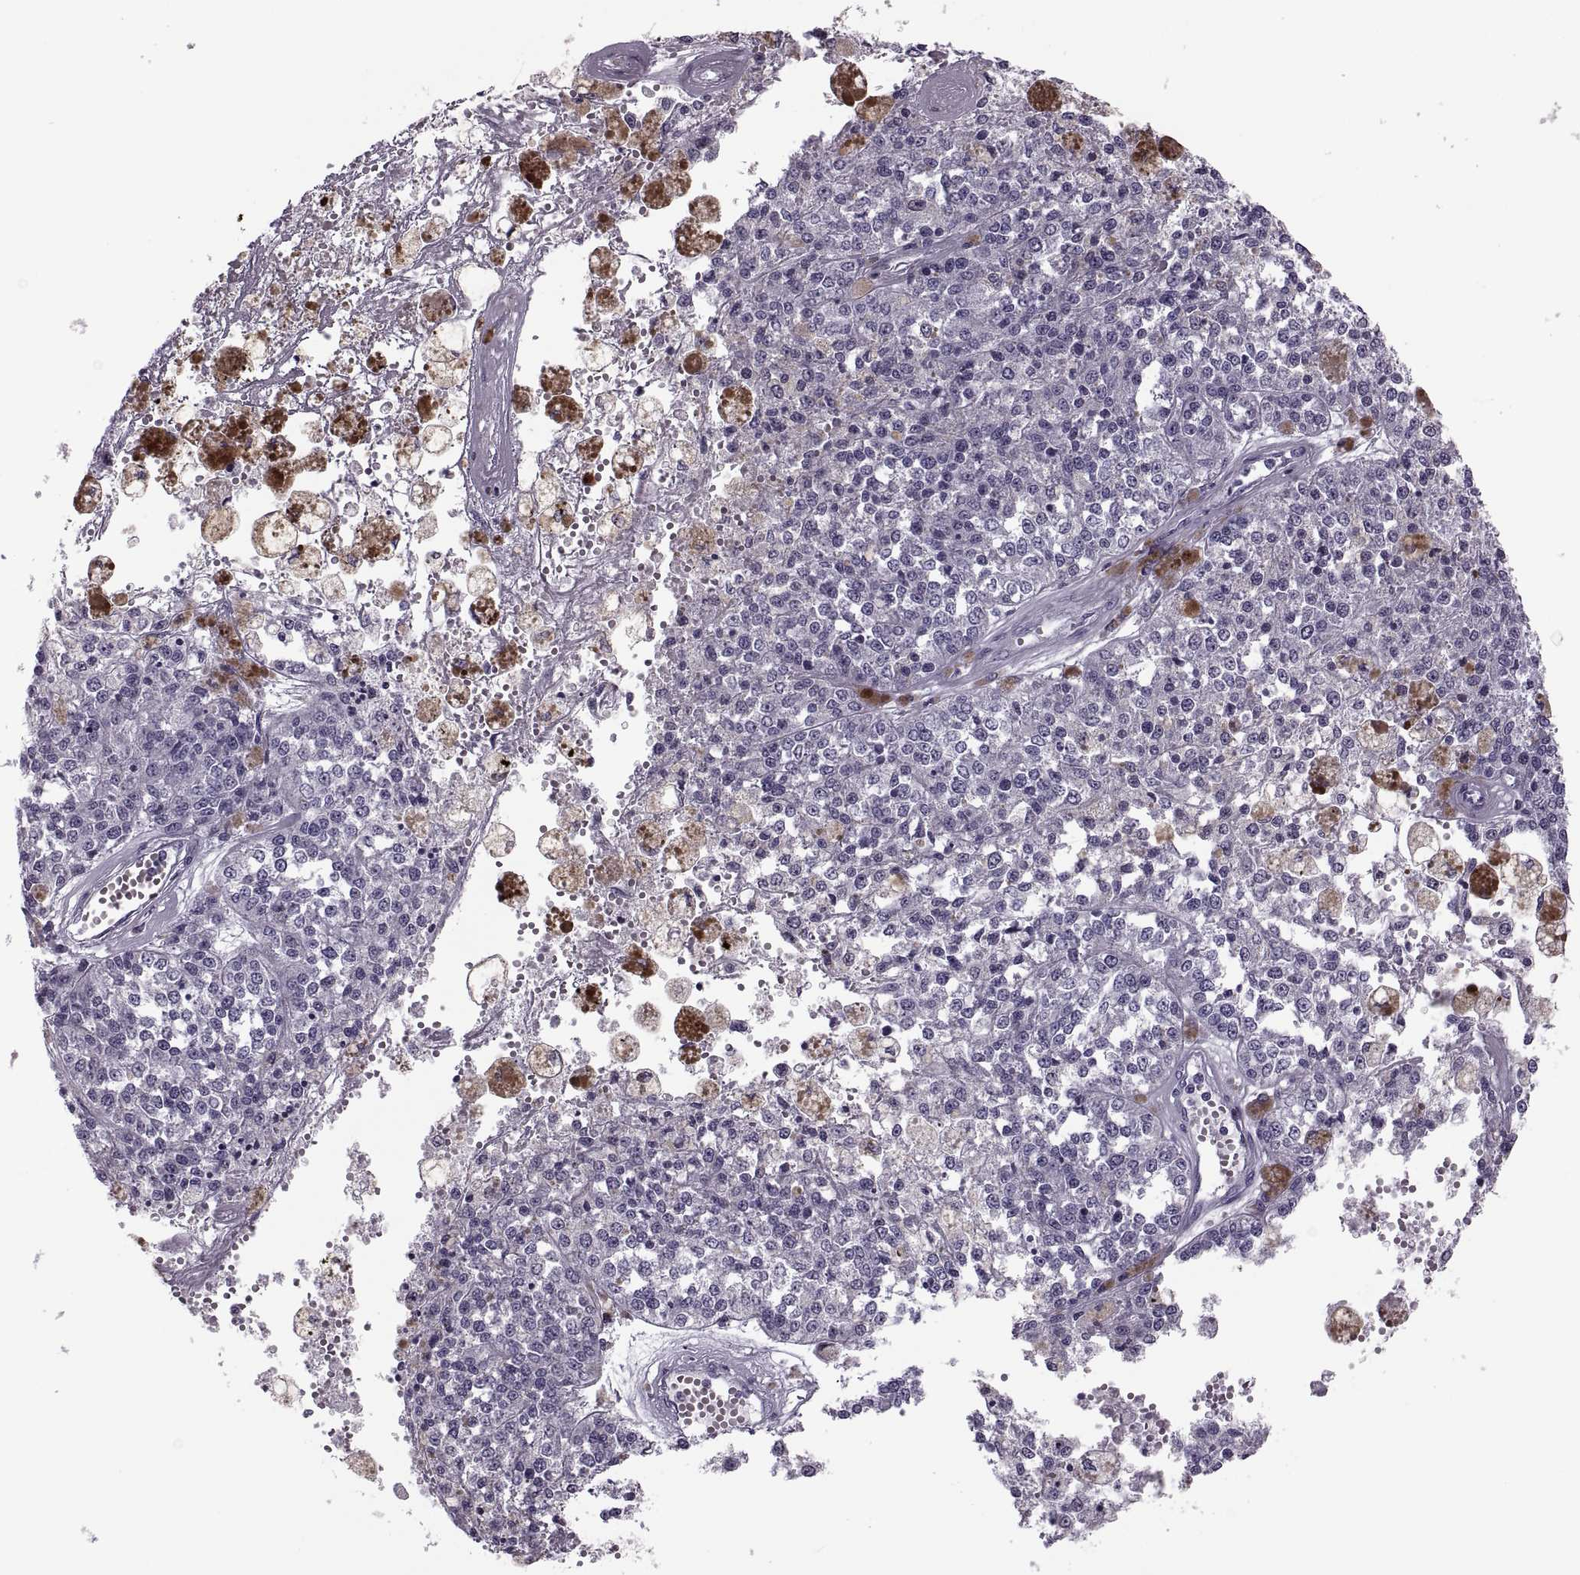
{"staining": {"intensity": "negative", "quantity": "none", "location": "none"}, "tissue": "melanoma", "cell_type": "Tumor cells", "image_type": "cancer", "snomed": [{"axis": "morphology", "description": "Malignant melanoma, Metastatic site"}, {"axis": "topography", "description": "Lymph node"}], "caption": "Image shows no significant protein expression in tumor cells of melanoma. (DAB (3,3'-diaminobenzidine) immunohistochemistry with hematoxylin counter stain).", "gene": "PRSS54", "patient": {"sex": "female", "age": 64}}